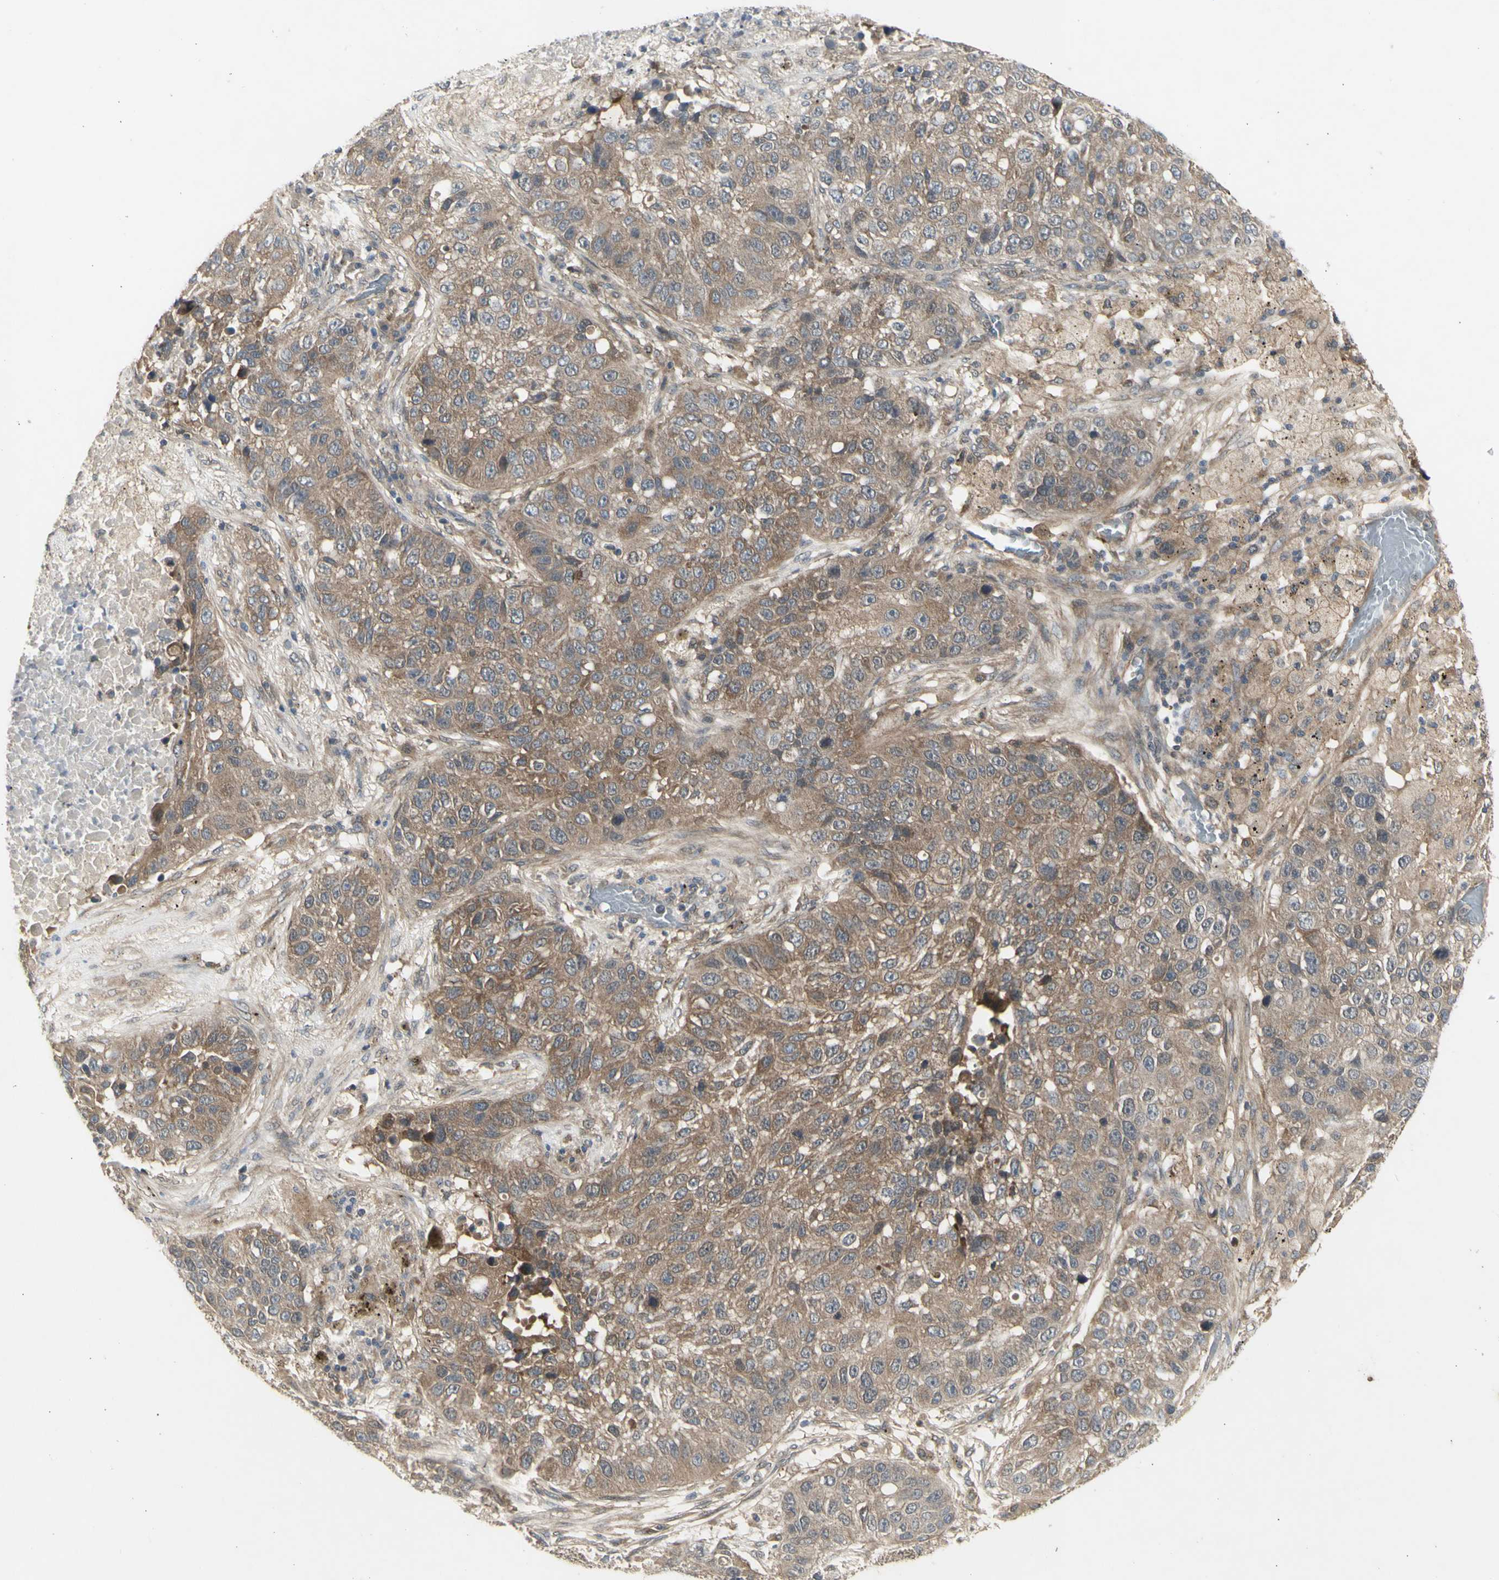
{"staining": {"intensity": "moderate", "quantity": ">75%", "location": "cytoplasmic/membranous"}, "tissue": "lung cancer", "cell_type": "Tumor cells", "image_type": "cancer", "snomed": [{"axis": "morphology", "description": "Squamous cell carcinoma, NOS"}, {"axis": "topography", "description": "Lung"}], "caption": "Immunohistochemistry (DAB) staining of human lung cancer displays moderate cytoplasmic/membranous protein expression in approximately >75% of tumor cells.", "gene": "CHURC1-FNTB", "patient": {"sex": "male", "age": 57}}